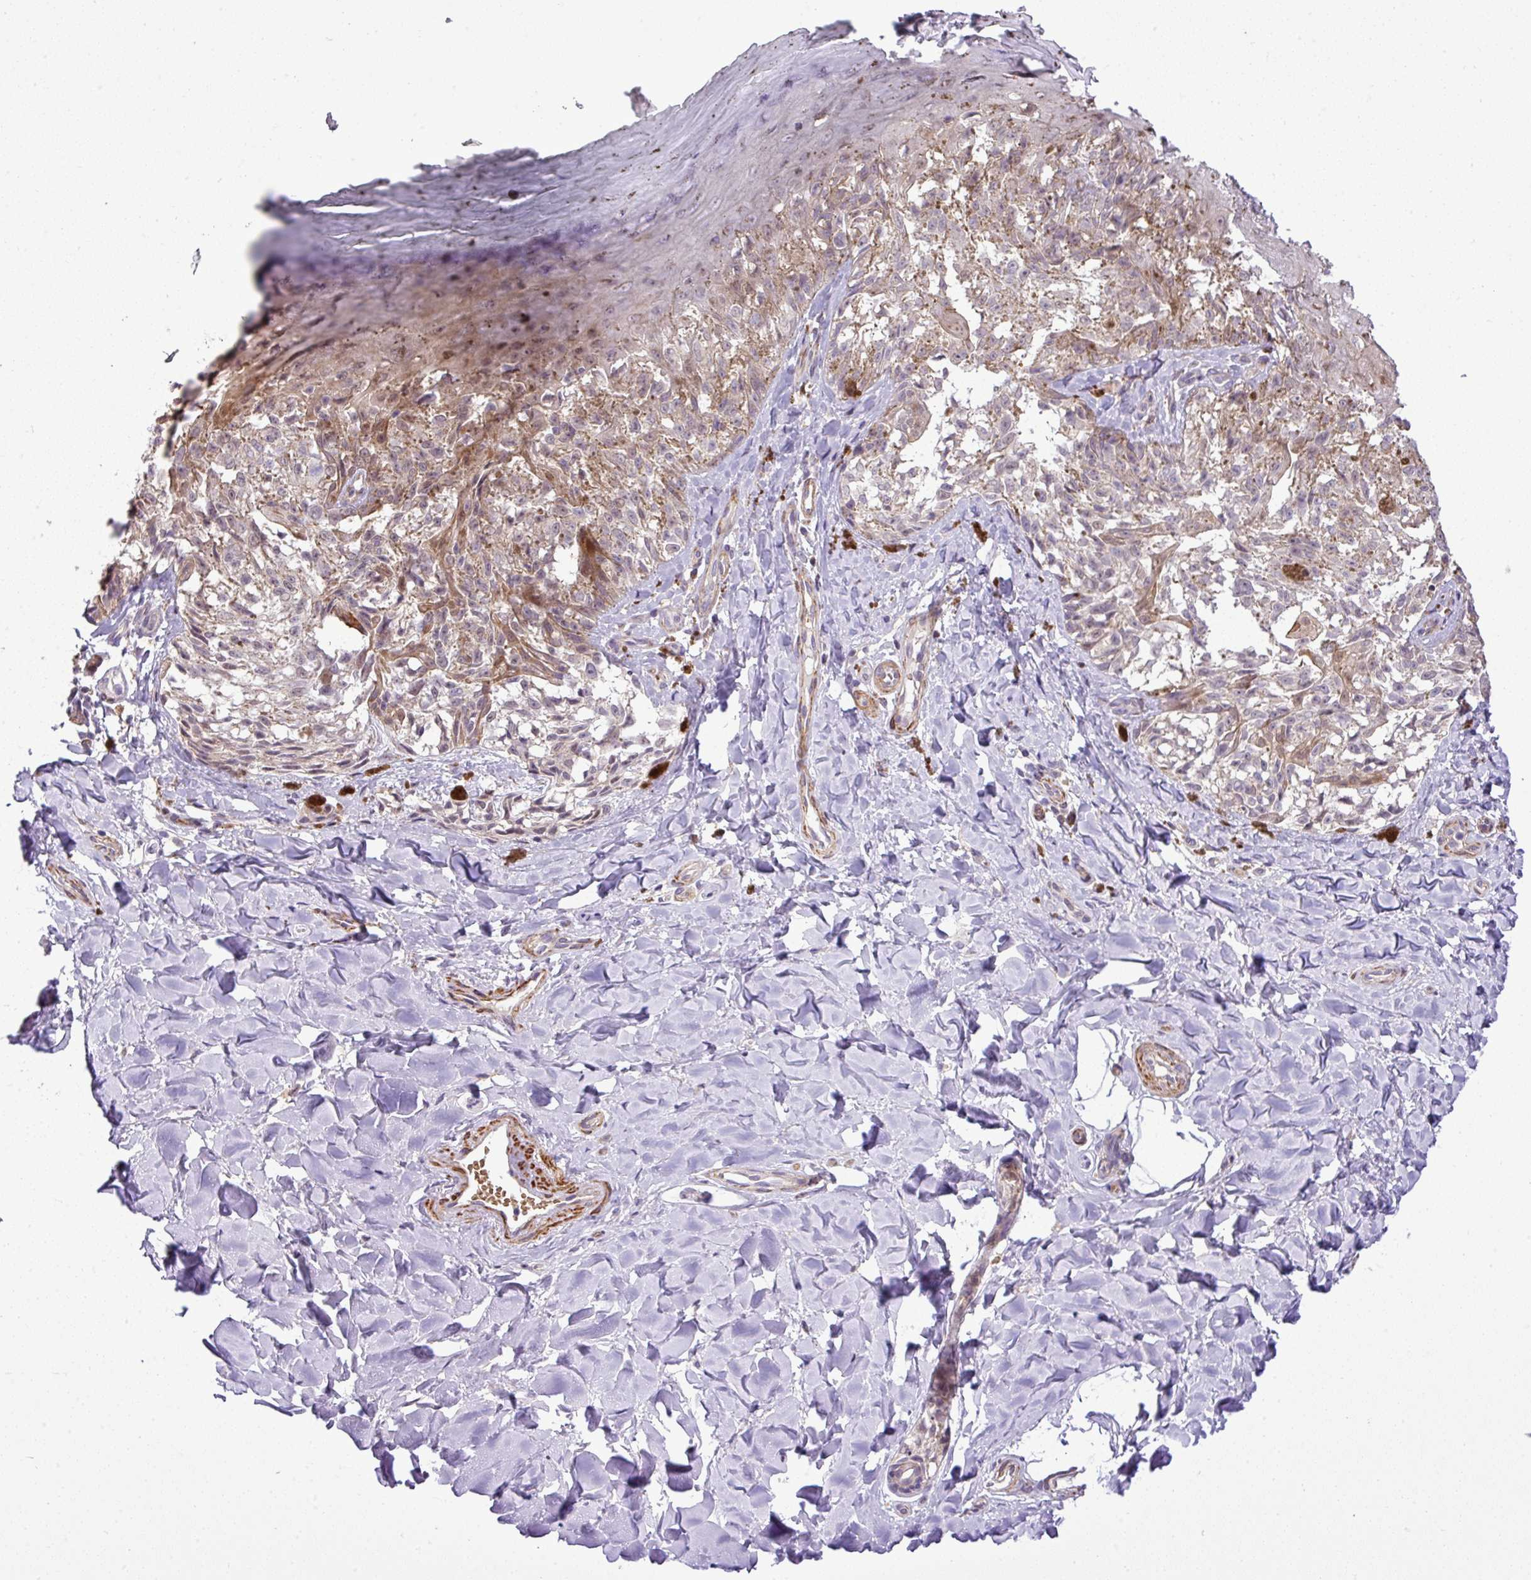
{"staining": {"intensity": "weak", "quantity": "<25%", "location": "cytoplasmic/membranous"}, "tissue": "melanoma", "cell_type": "Tumor cells", "image_type": "cancer", "snomed": [{"axis": "morphology", "description": "Malignant melanoma, NOS"}, {"axis": "topography", "description": "Skin"}], "caption": "DAB (3,3'-diaminobenzidine) immunohistochemical staining of melanoma reveals no significant staining in tumor cells.", "gene": "NBEAL2", "patient": {"sex": "female", "age": 65}}